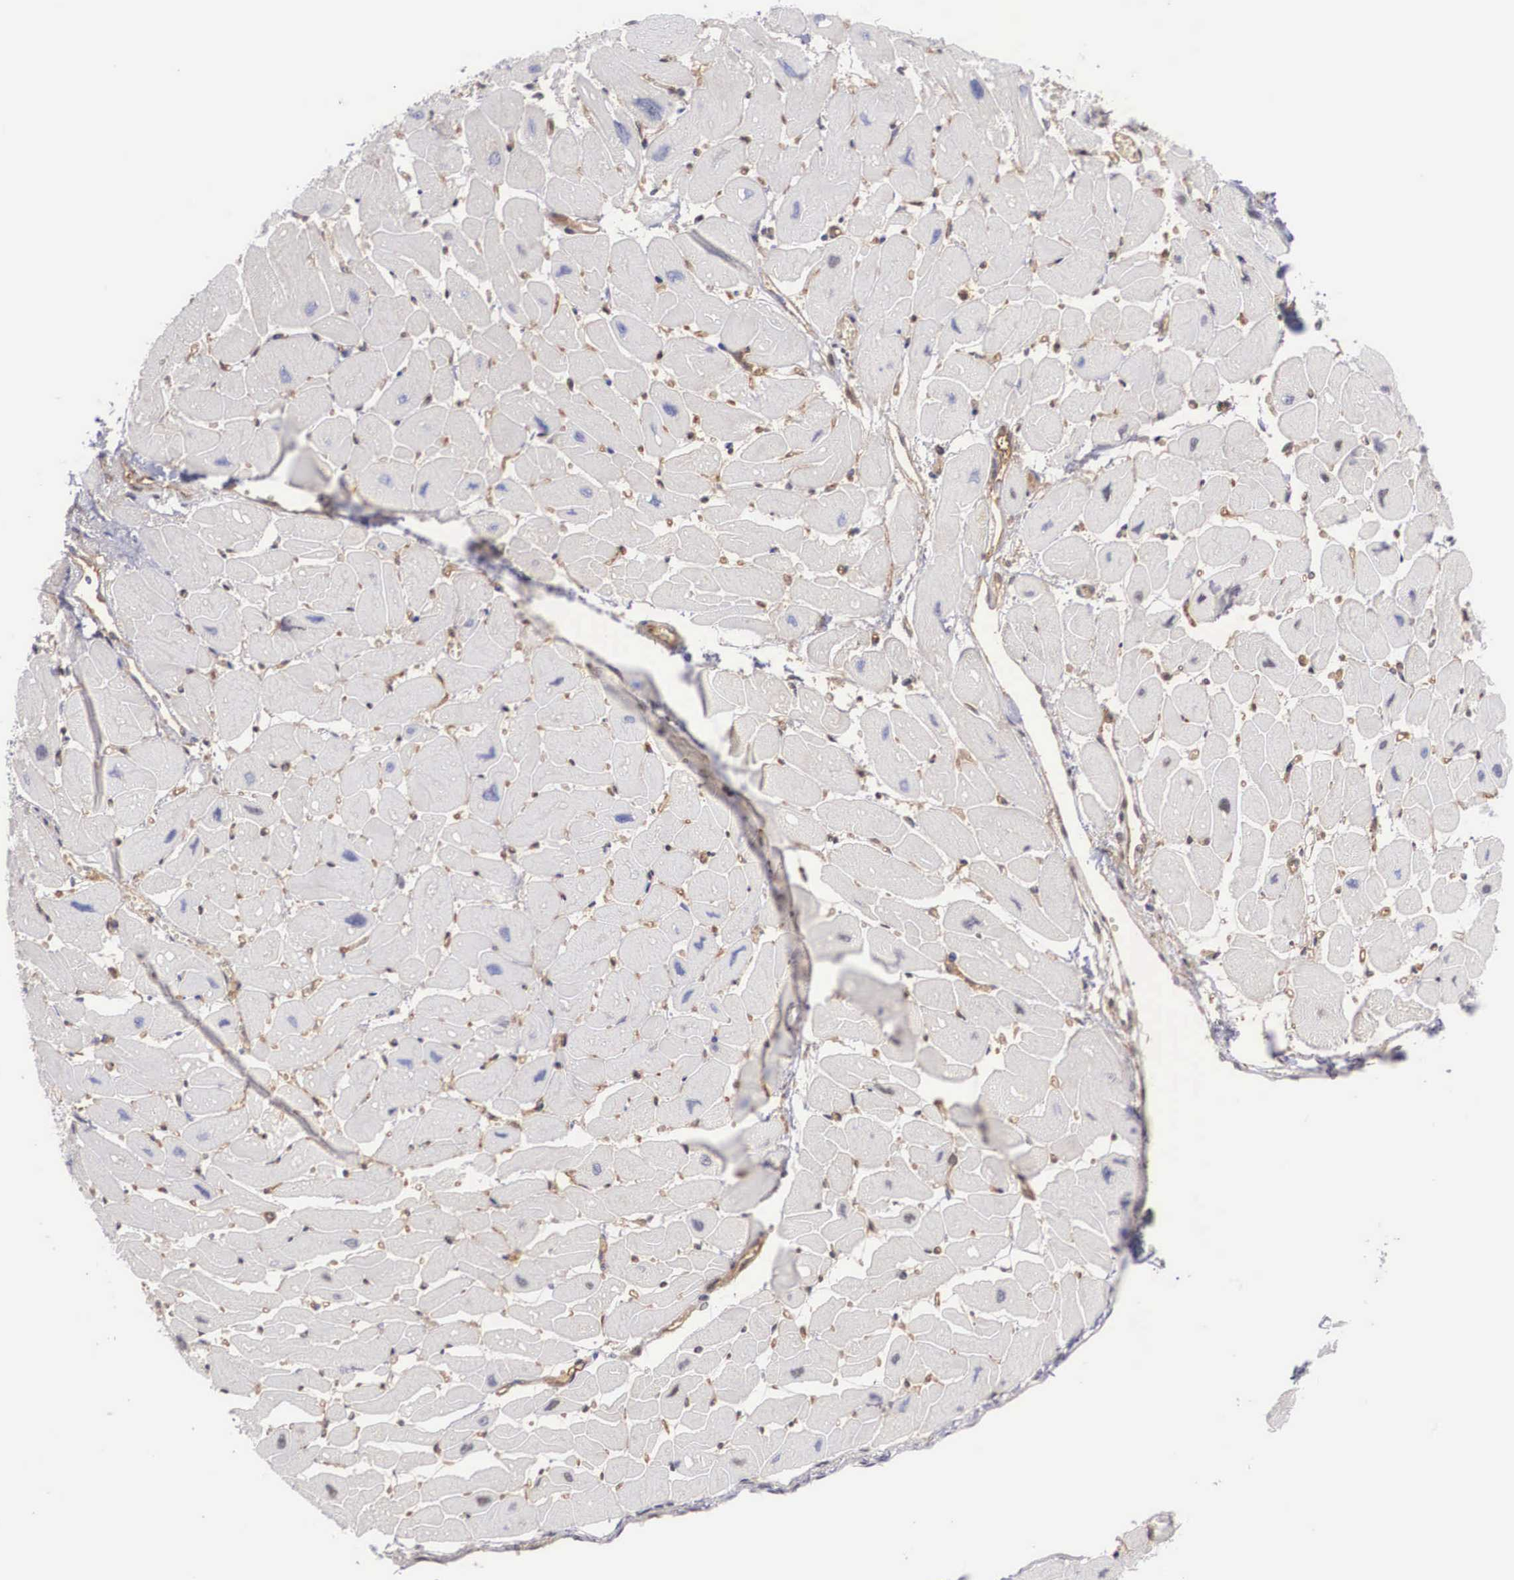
{"staining": {"intensity": "negative", "quantity": "none", "location": "none"}, "tissue": "heart muscle", "cell_type": "Cardiomyocytes", "image_type": "normal", "snomed": [{"axis": "morphology", "description": "Normal tissue, NOS"}, {"axis": "topography", "description": "Heart"}], "caption": "This is an immunohistochemistry micrograph of benign heart muscle. There is no staining in cardiomyocytes.", "gene": "NR4A2", "patient": {"sex": "female", "age": 54}}